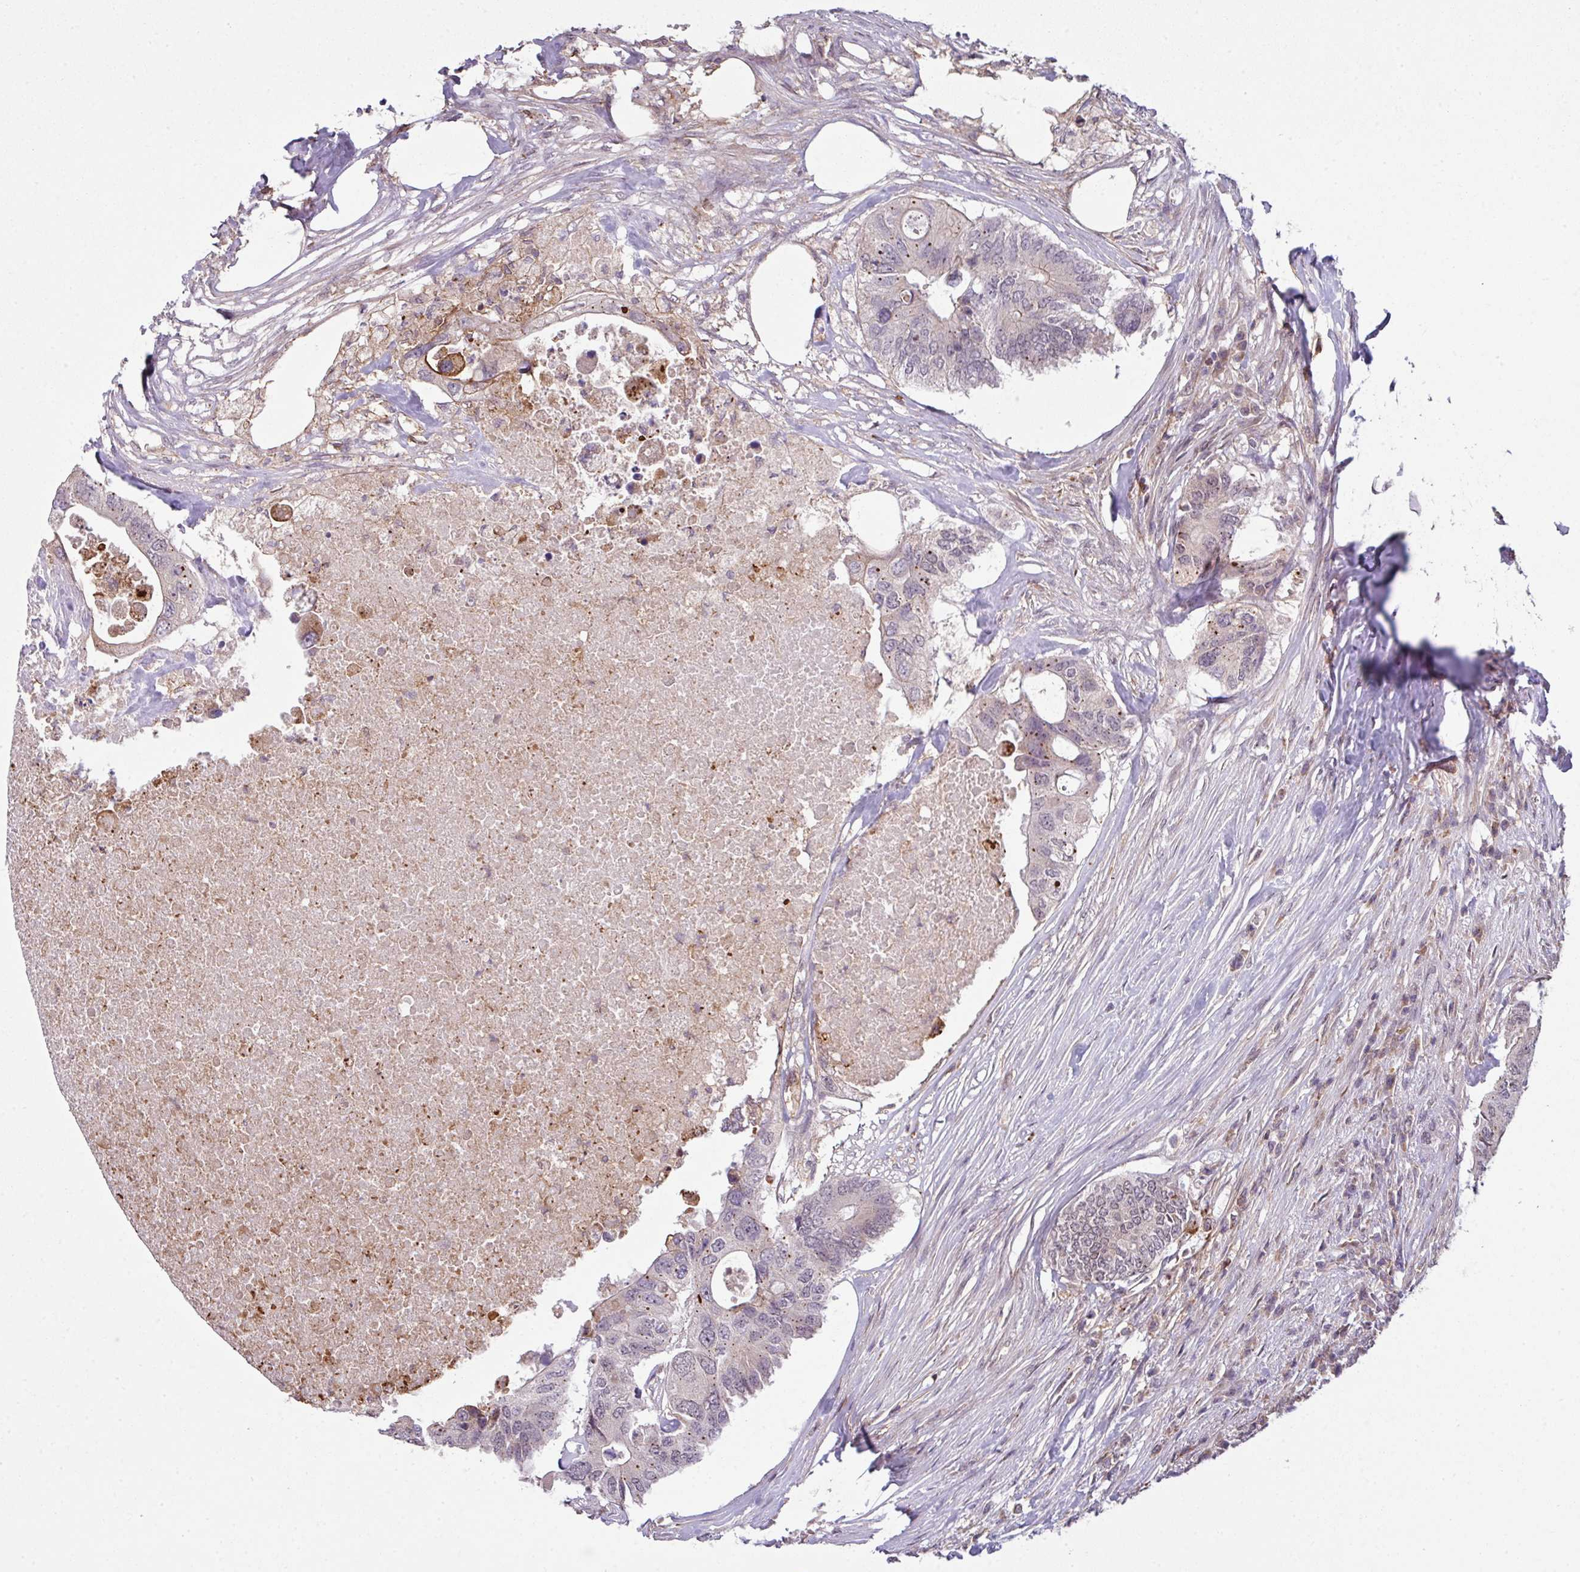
{"staining": {"intensity": "negative", "quantity": "none", "location": "none"}, "tissue": "colorectal cancer", "cell_type": "Tumor cells", "image_type": "cancer", "snomed": [{"axis": "morphology", "description": "Adenocarcinoma, NOS"}, {"axis": "topography", "description": "Colon"}], "caption": "Image shows no protein expression in tumor cells of colorectal cancer (adenocarcinoma) tissue. (Immunohistochemistry (ihc), brightfield microscopy, high magnification).", "gene": "ZC2HC1C", "patient": {"sex": "male", "age": 71}}